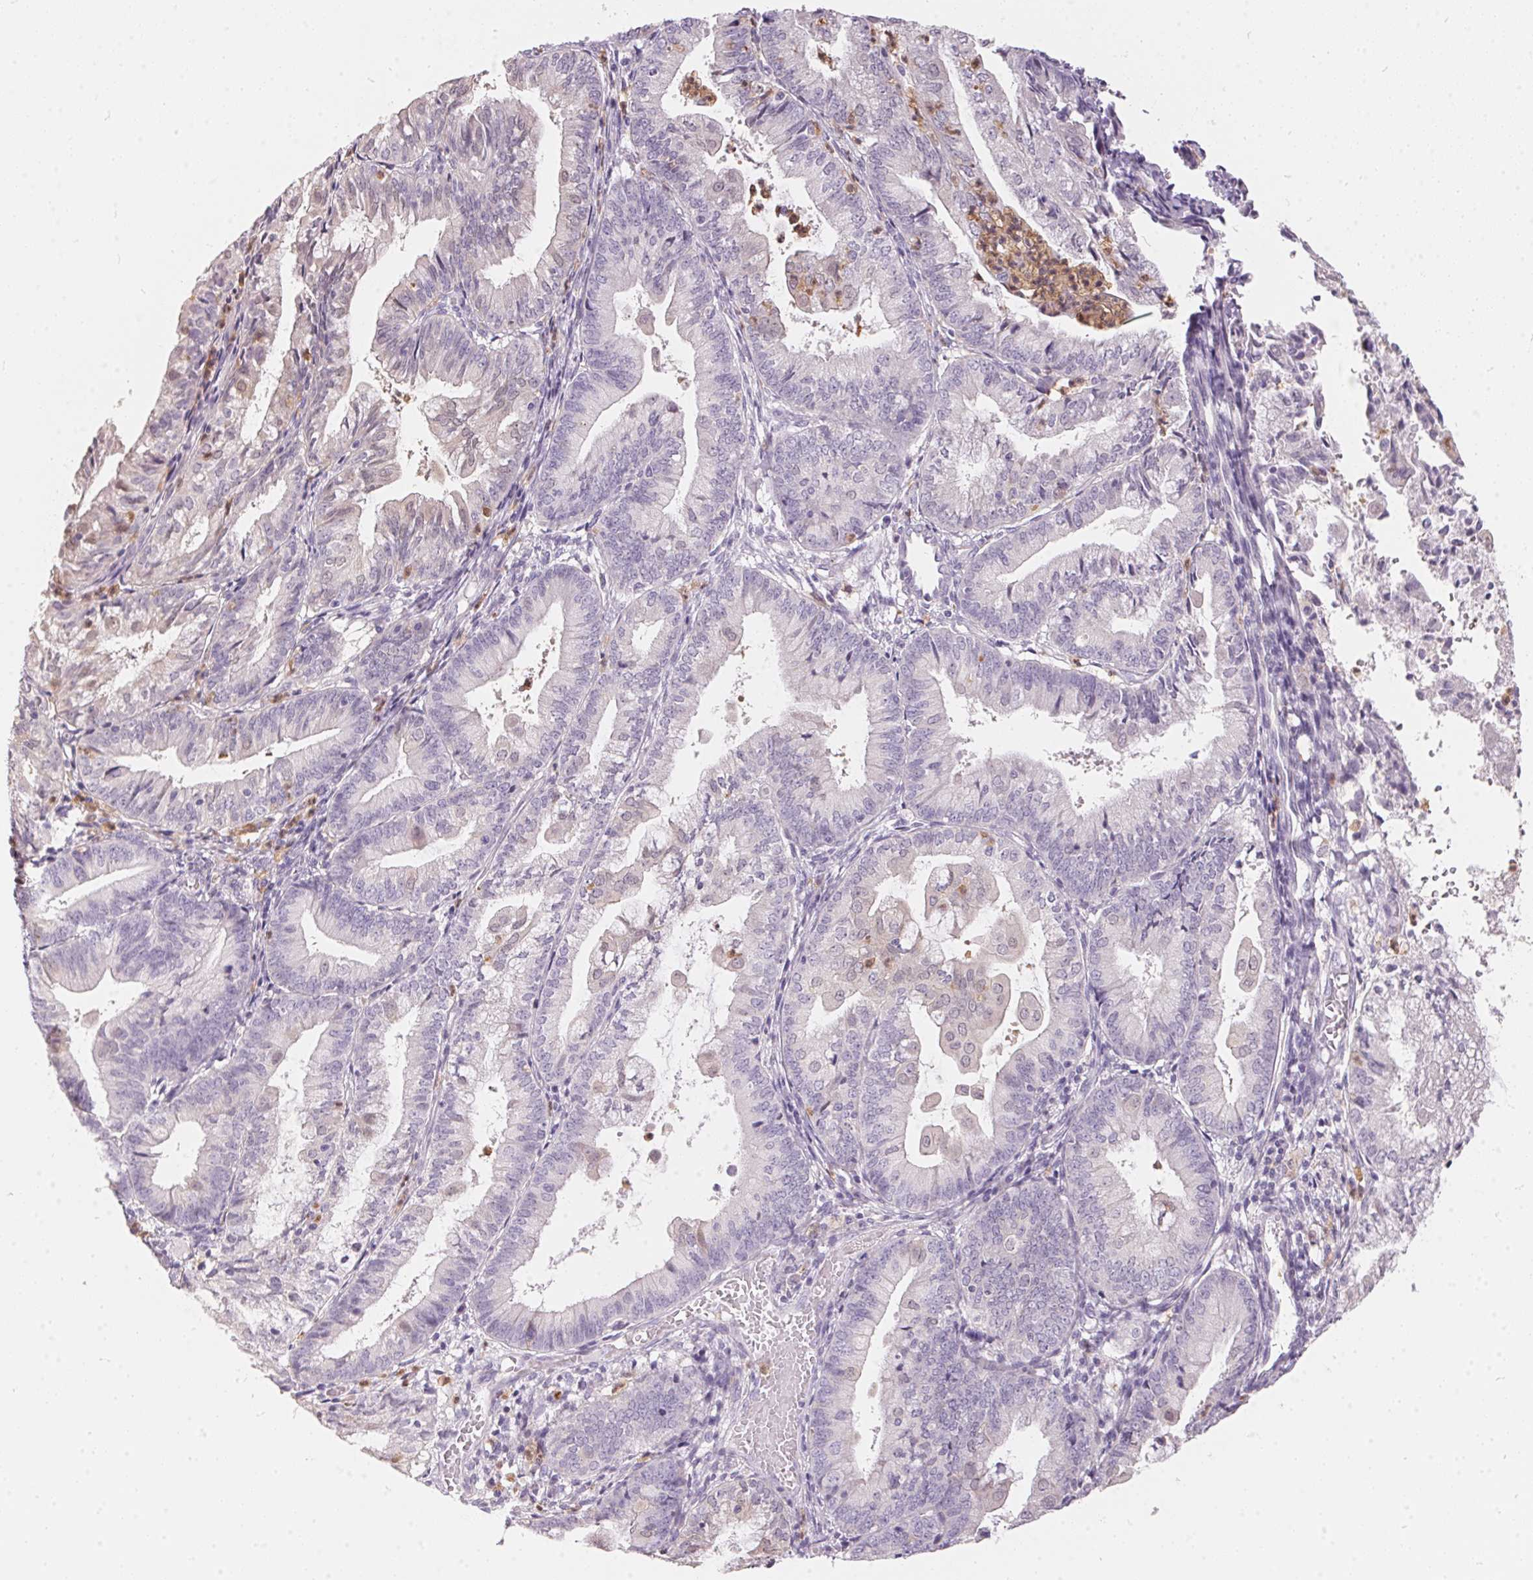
{"staining": {"intensity": "negative", "quantity": "none", "location": "none"}, "tissue": "endometrial cancer", "cell_type": "Tumor cells", "image_type": "cancer", "snomed": [{"axis": "morphology", "description": "Adenocarcinoma, NOS"}, {"axis": "topography", "description": "Endometrium"}], "caption": "Immunohistochemical staining of endometrial cancer exhibits no significant staining in tumor cells. Nuclei are stained in blue.", "gene": "SERPINB1", "patient": {"sex": "female", "age": 55}}